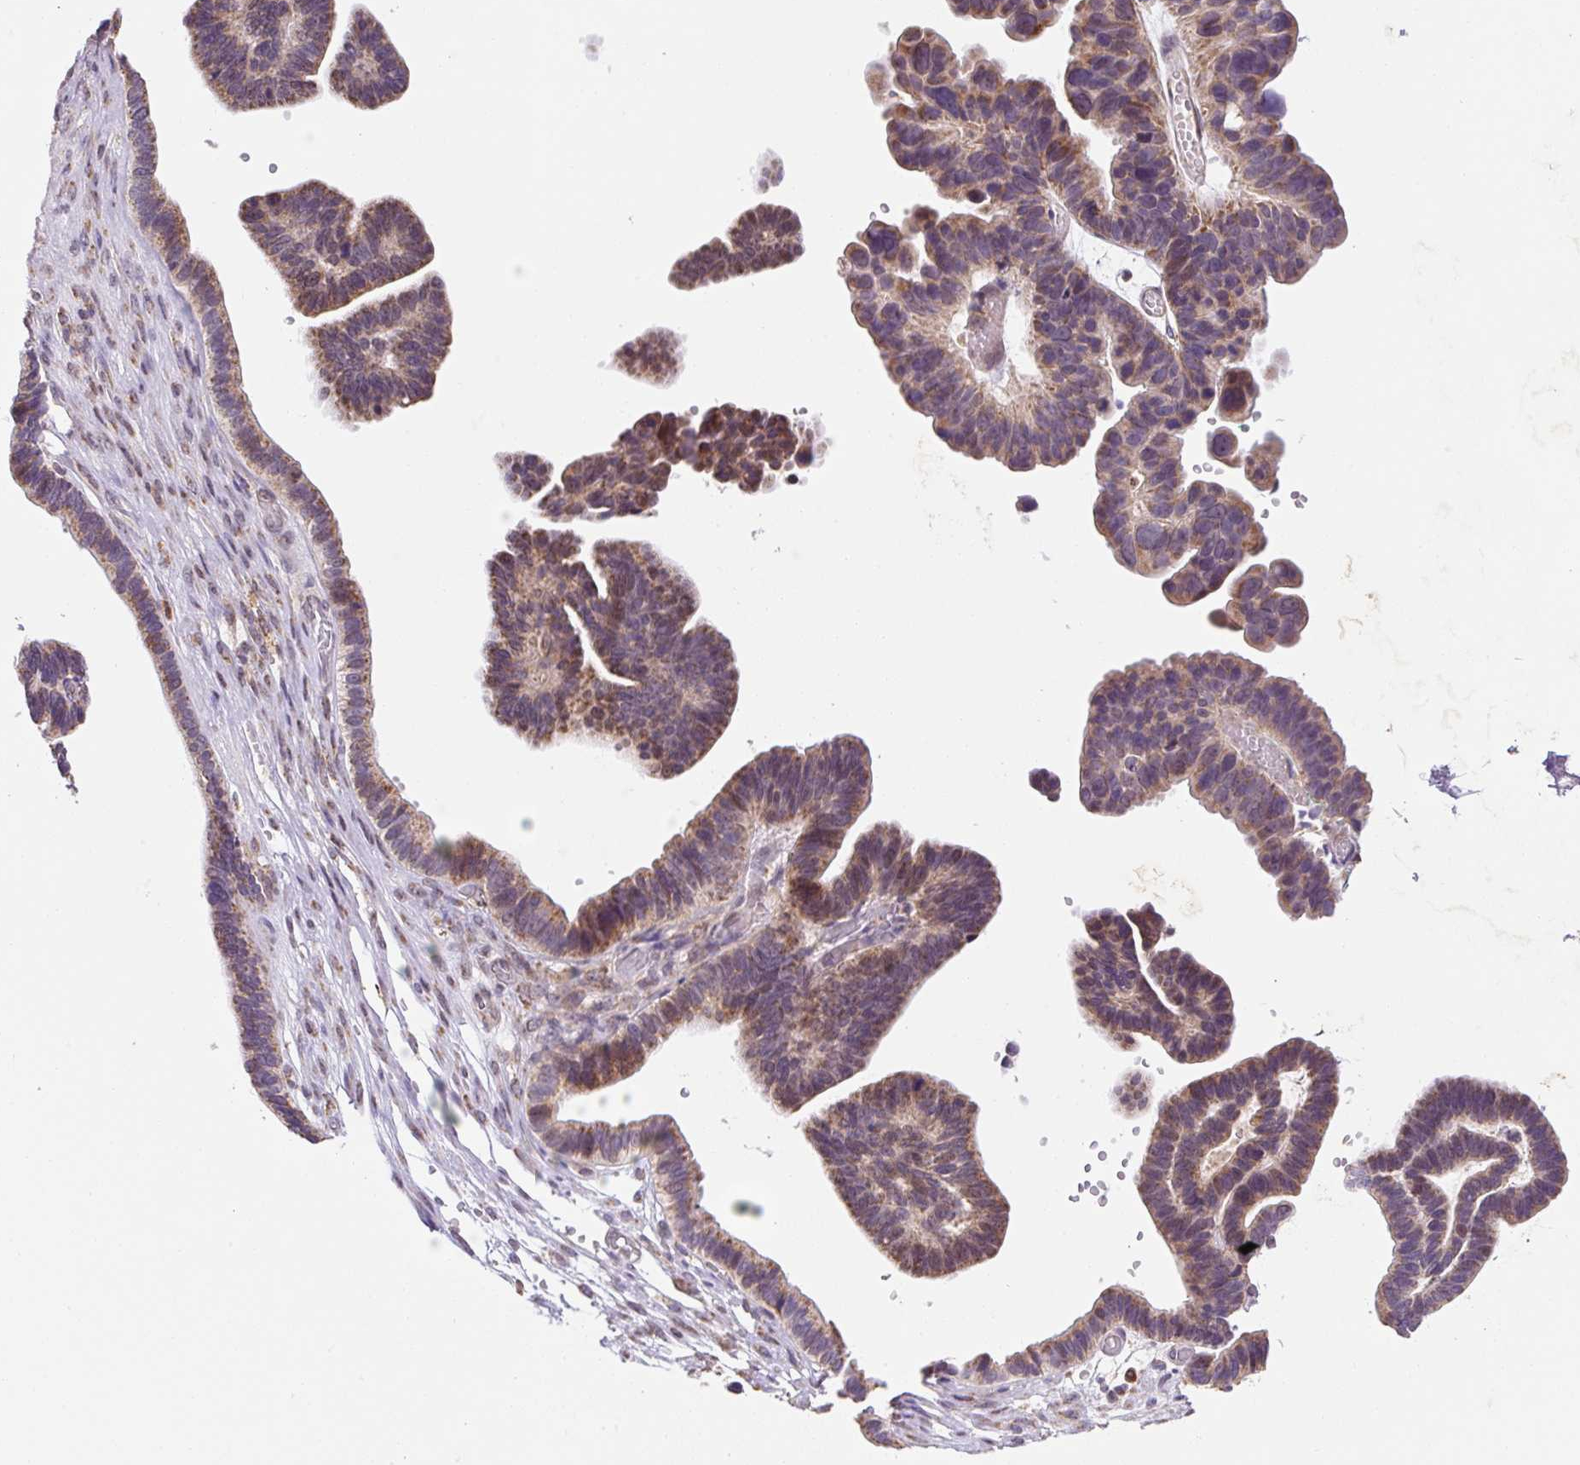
{"staining": {"intensity": "moderate", "quantity": "25%-75%", "location": "cytoplasmic/membranous"}, "tissue": "ovarian cancer", "cell_type": "Tumor cells", "image_type": "cancer", "snomed": [{"axis": "morphology", "description": "Cystadenocarcinoma, serous, NOS"}, {"axis": "topography", "description": "Ovary"}], "caption": "DAB immunohistochemical staining of ovarian cancer (serous cystadenocarcinoma) shows moderate cytoplasmic/membranous protein positivity in about 25%-75% of tumor cells.", "gene": "MFSD9", "patient": {"sex": "female", "age": 56}}